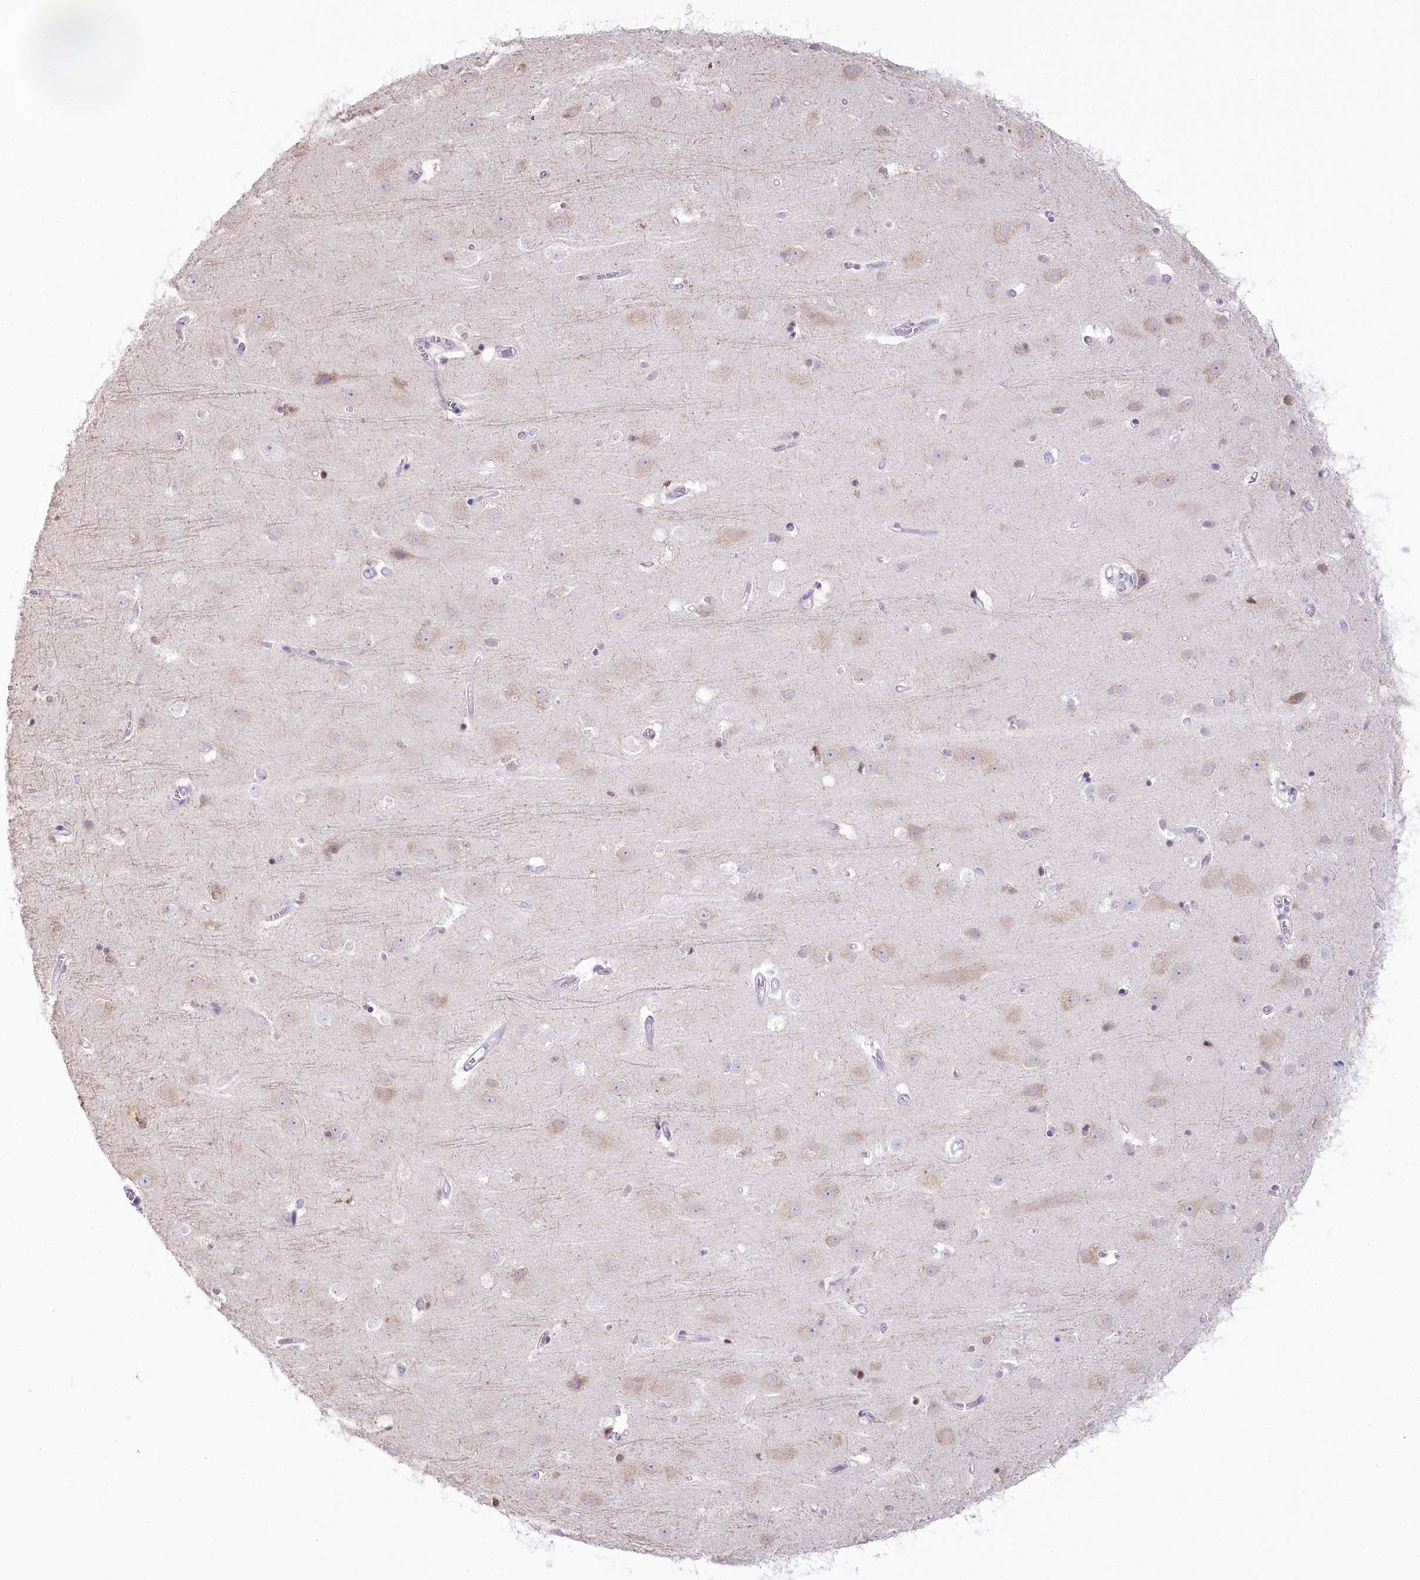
{"staining": {"intensity": "weak", "quantity": "25%-75%", "location": "cytoplasmic/membranous"}, "tissue": "cerebral cortex", "cell_type": "Endothelial cells", "image_type": "normal", "snomed": [{"axis": "morphology", "description": "Normal tissue, NOS"}, {"axis": "topography", "description": "Cerebral cortex"}], "caption": "About 25%-75% of endothelial cells in normal cerebral cortex exhibit weak cytoplasmic/membranous protein staining as visualized by brown immunohistochemical staining.", "gene": "MYOZ1", "patient": {"sex": "male", "age": 54}}